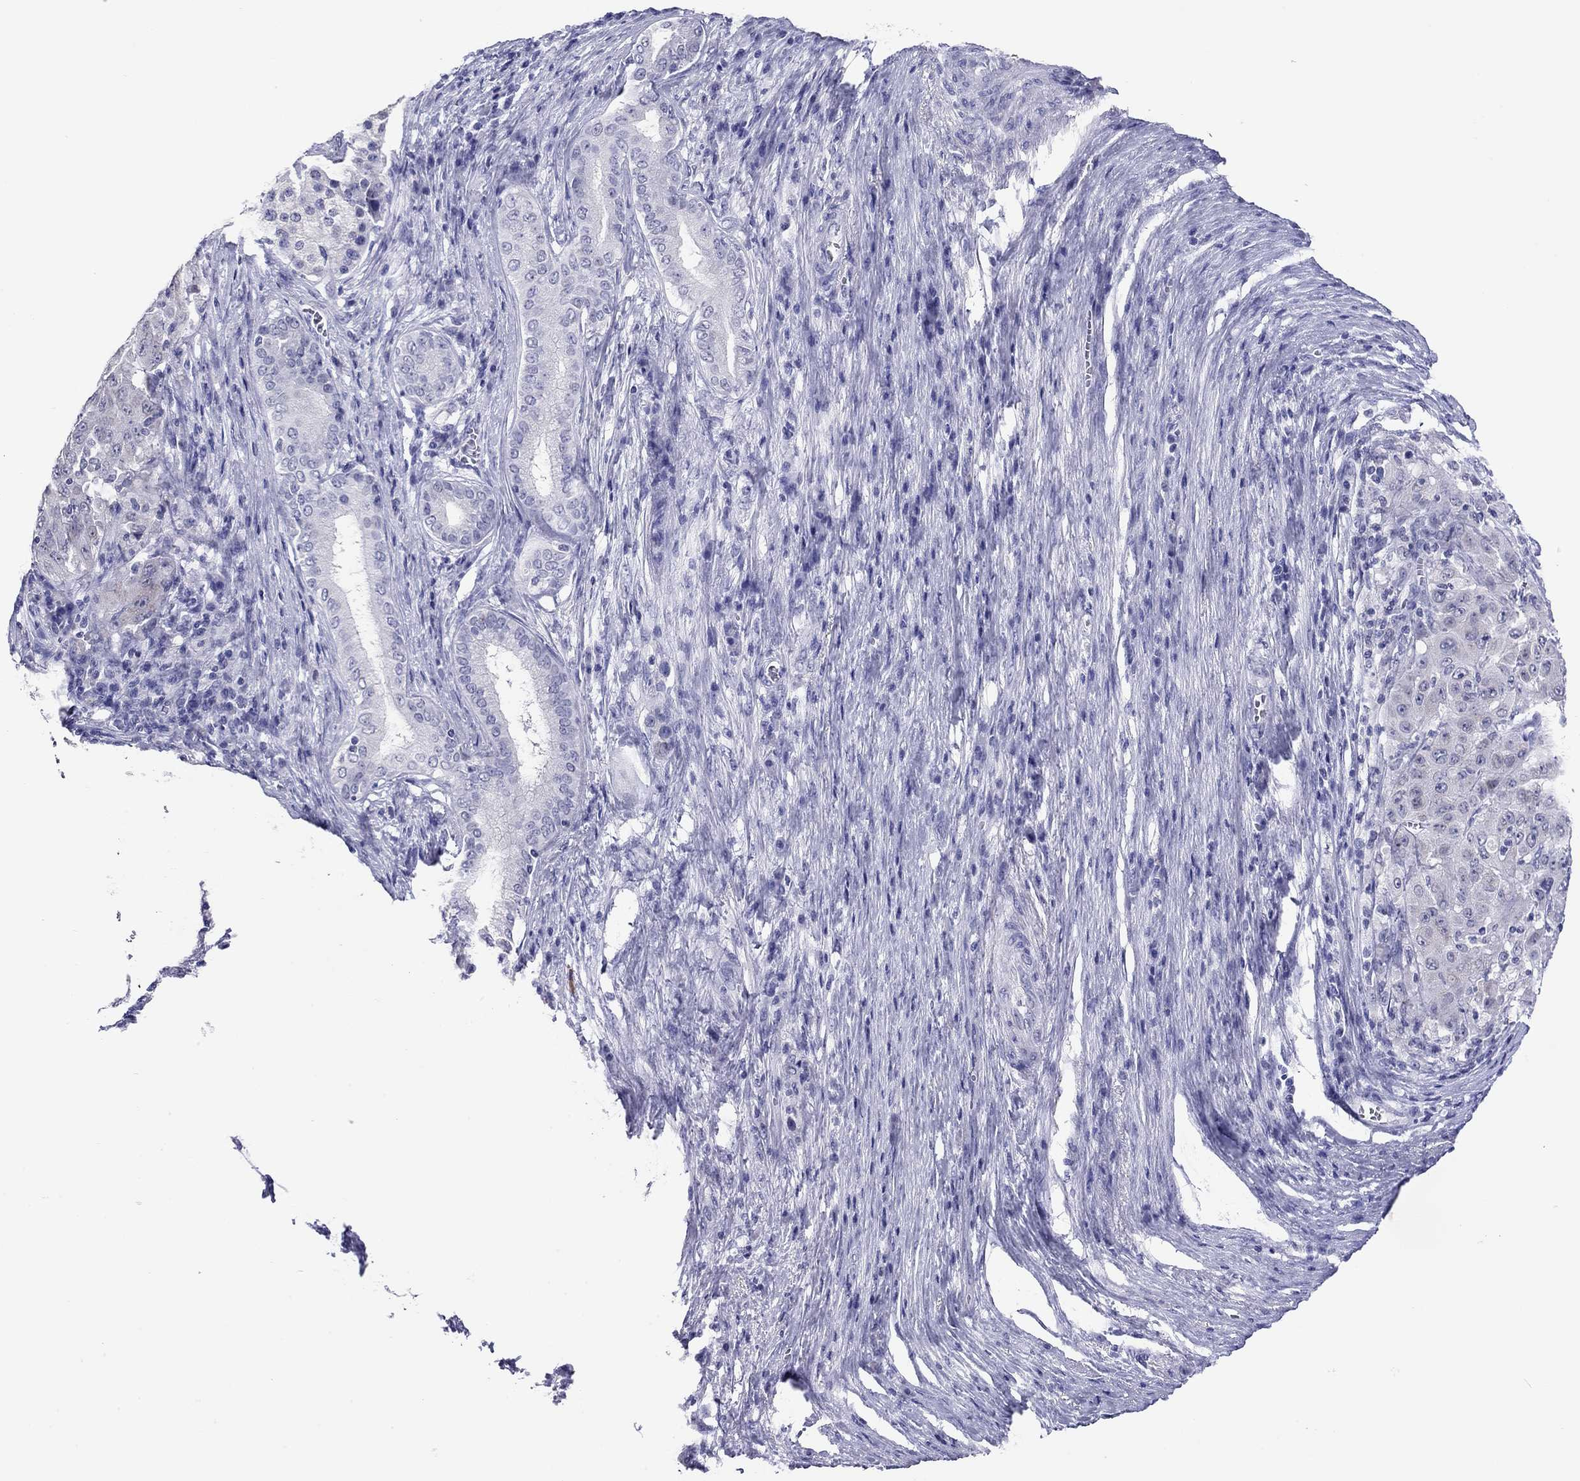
{"staining": {"intensity": "negative", "quantity": "none", "location": "none"}, "tissue": "pancreatic cancer", "cell_type": "Tumor cells", "image_type": "cancer", "snomed": [{"axis": "morphology", "description": "Adenocarcinoma, NOS"}, {"axis": "topography", "description": "Pancreas"}], "caption": "IHC image of human pancreatic adenocarcinoma stained for a protein (brown), which displays no staining in tumor cells.", "gene": "ARMC12", "patient": {"sex": "male", "age": 63}}